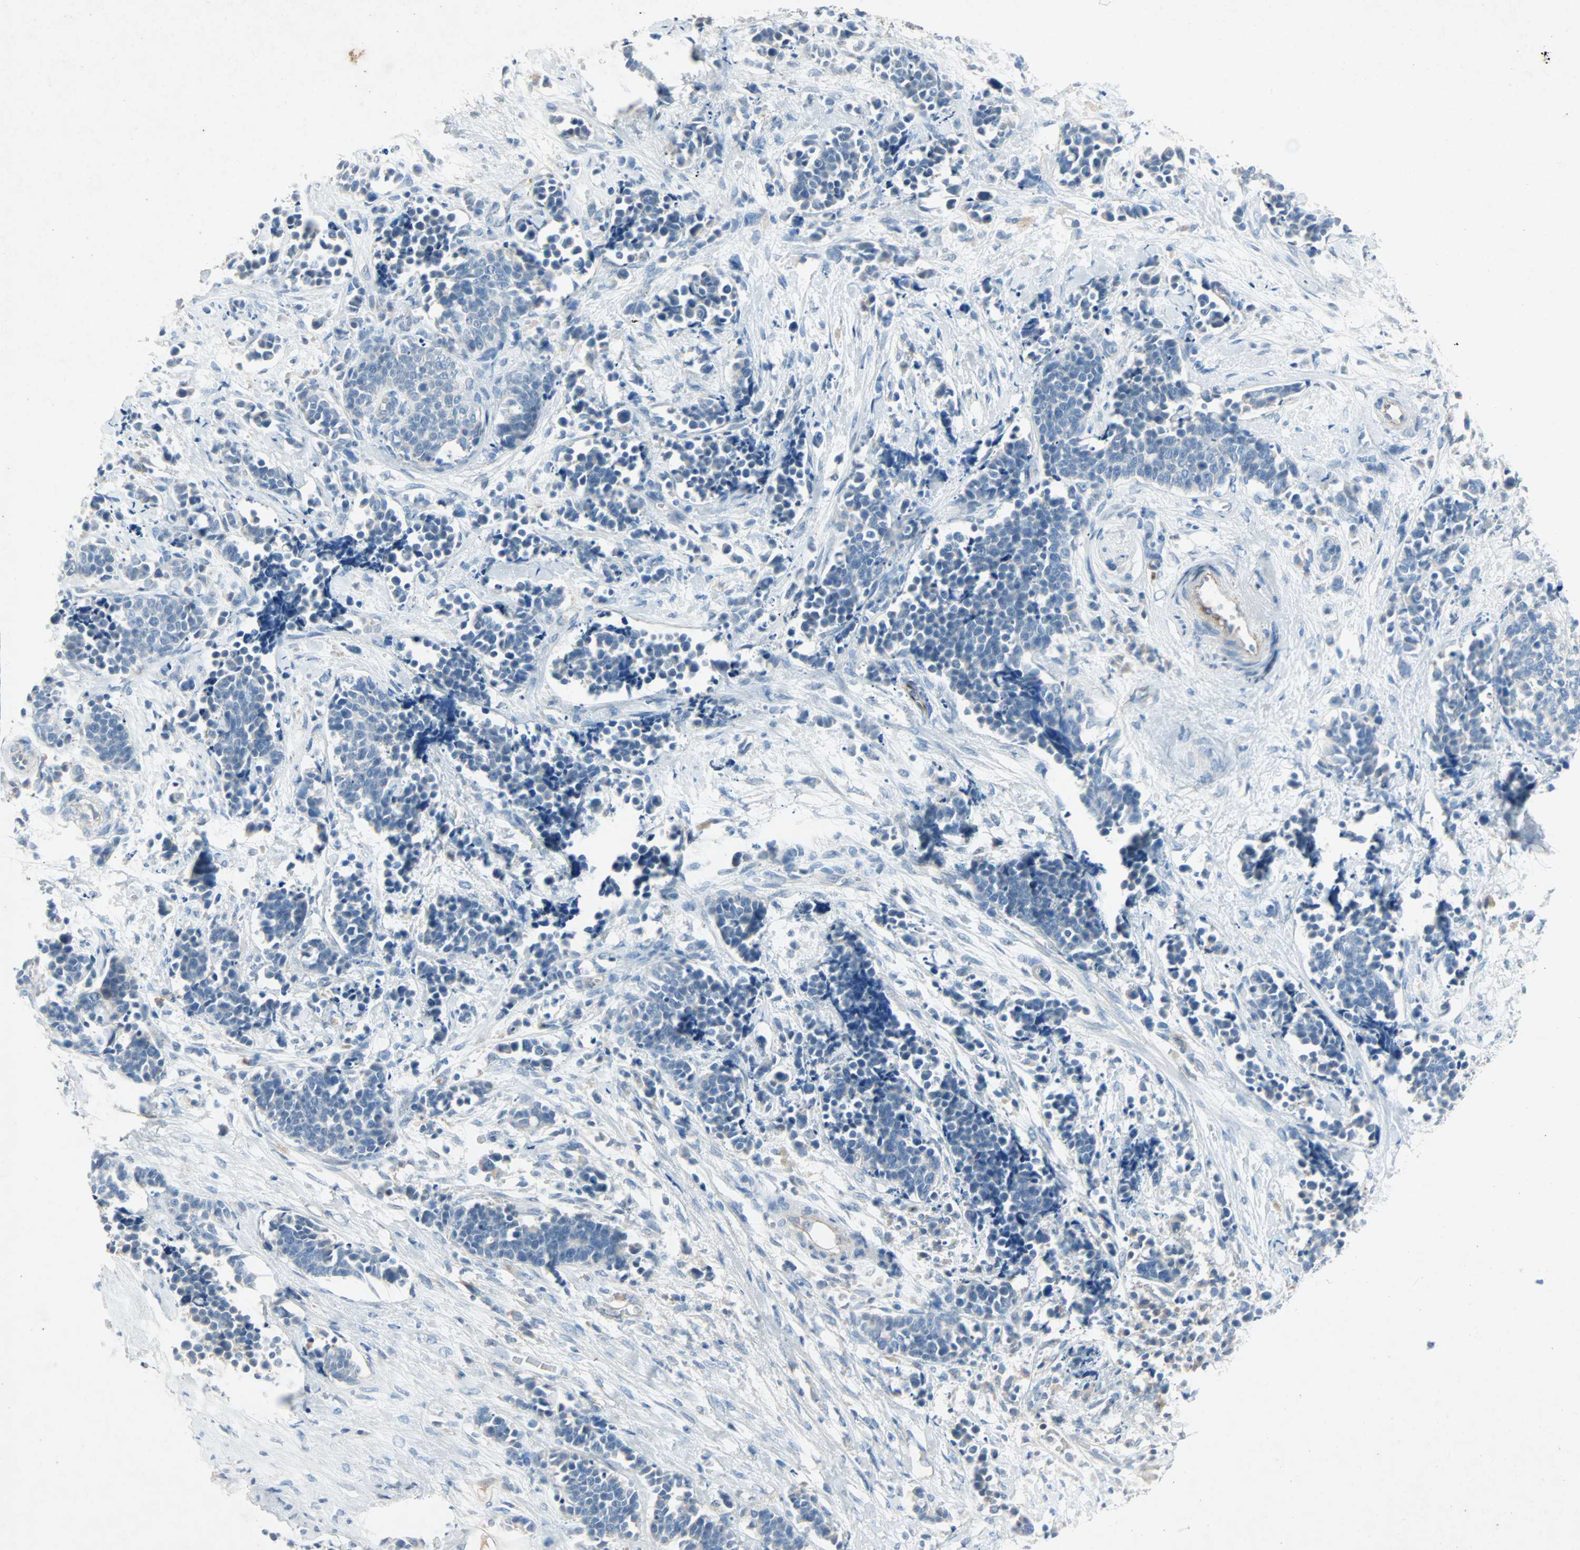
{"staining": {"intensity": "negative", "quantity": "none", "location": "none"}, "tissue": "cervical cancer", "cell_type": "Tumor cells", "image_type": "cancer", "snomed": [{"axis": "morphology", "description": "Squamous cell carcinoma, NOS"}, {"axis": "topography", "description": "Cervix"}], "caption": "IHC histopathology image of neoplastic tissue: human cervical squamous cell carcinoma stained with DAB (3,3'-diaminobenzidine) shows no significant protein staining in tumor cells.", "gene": "PCDHB2", "patient": {"sex": "female", "age": 35}}